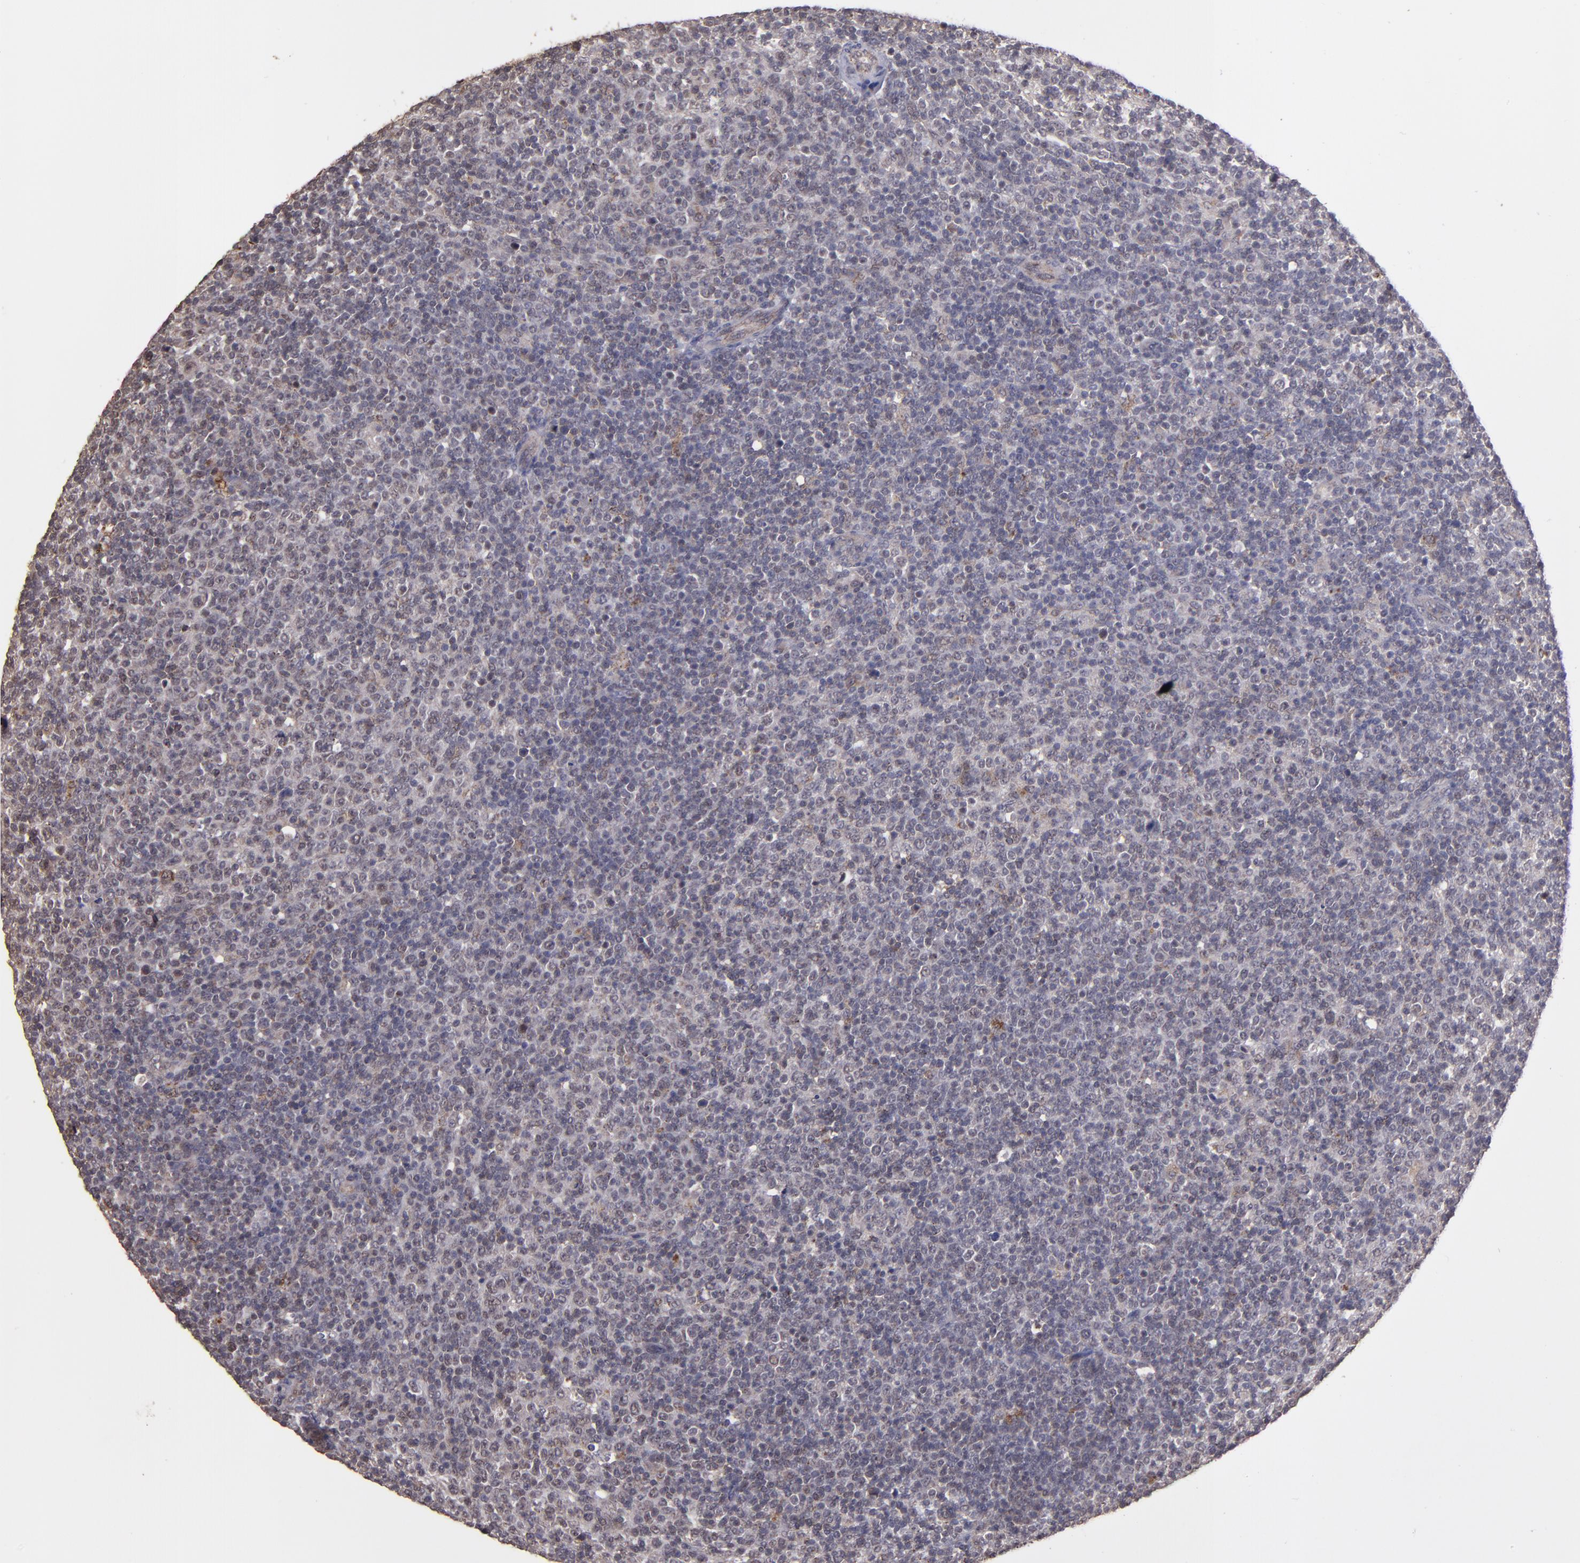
{"staining": {"intensity": "weak", "quantity": "<25%", "location": "nuclear"}, "tissue": "lymphoma", "cell_type": "Tumor cells", "image_type": "cancer", "snomed": [{"axis": "morphology", "description": "Malignant lymphoma, non-Hodgkin's type, Low grade"}, {"axis": "topography", "description": "Lymph node"}], "caption": "Tumor cells are negative for brown protein staining in lymphoma.", "gene": "SIPA1L1", "patient": {"sex": "male", "age": 70}}